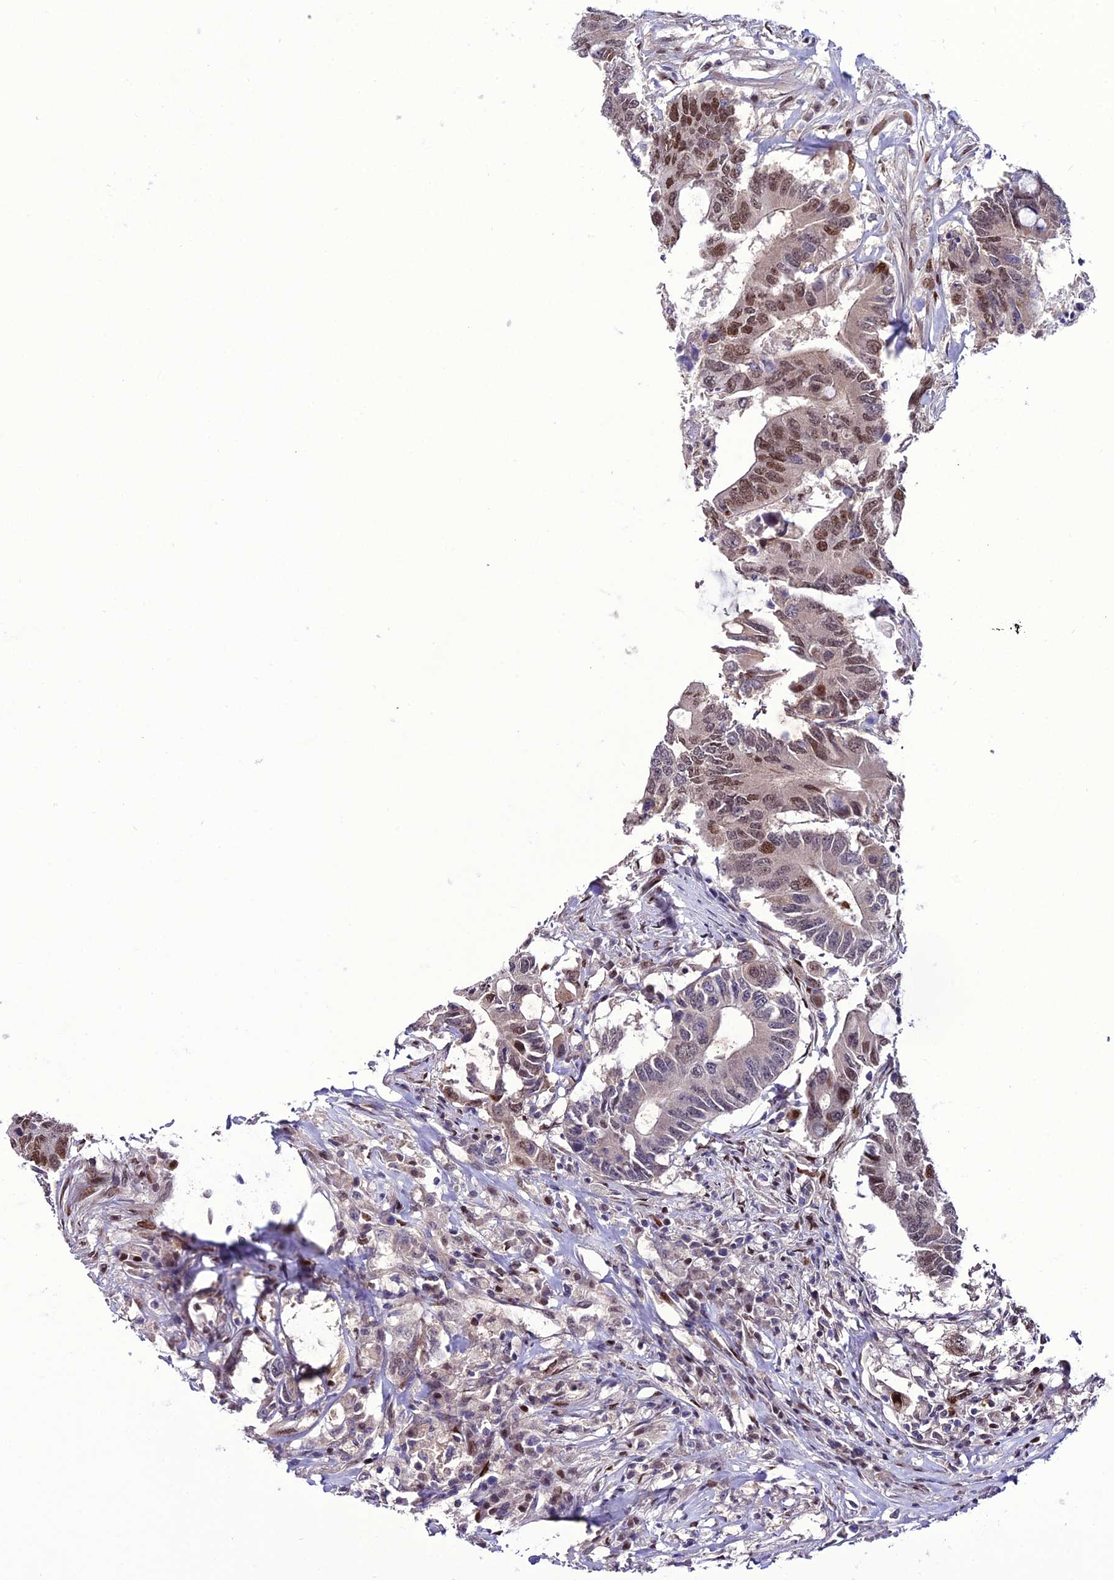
{"staining": {"intensity": "moderate", "quantity": "<25%", "location": "nuclear"}, "tissue": "colorectal cancer", "cell_type": "Tumor cells", "image_type": "cancer", "snomed": [{"axis": "morphology", "description": "Adenocarcinoma, NOS"}, {"axis": "topography", "description": "Colon"}], "caption": "Protein positivity by immunohistochemistry reveals moderate nuclear staining in approximately <25% of tumor cells in adenocarcinoma (colorectal).", "gene": "ZNF707", "patient": {"sex": "male", "age": 71}}